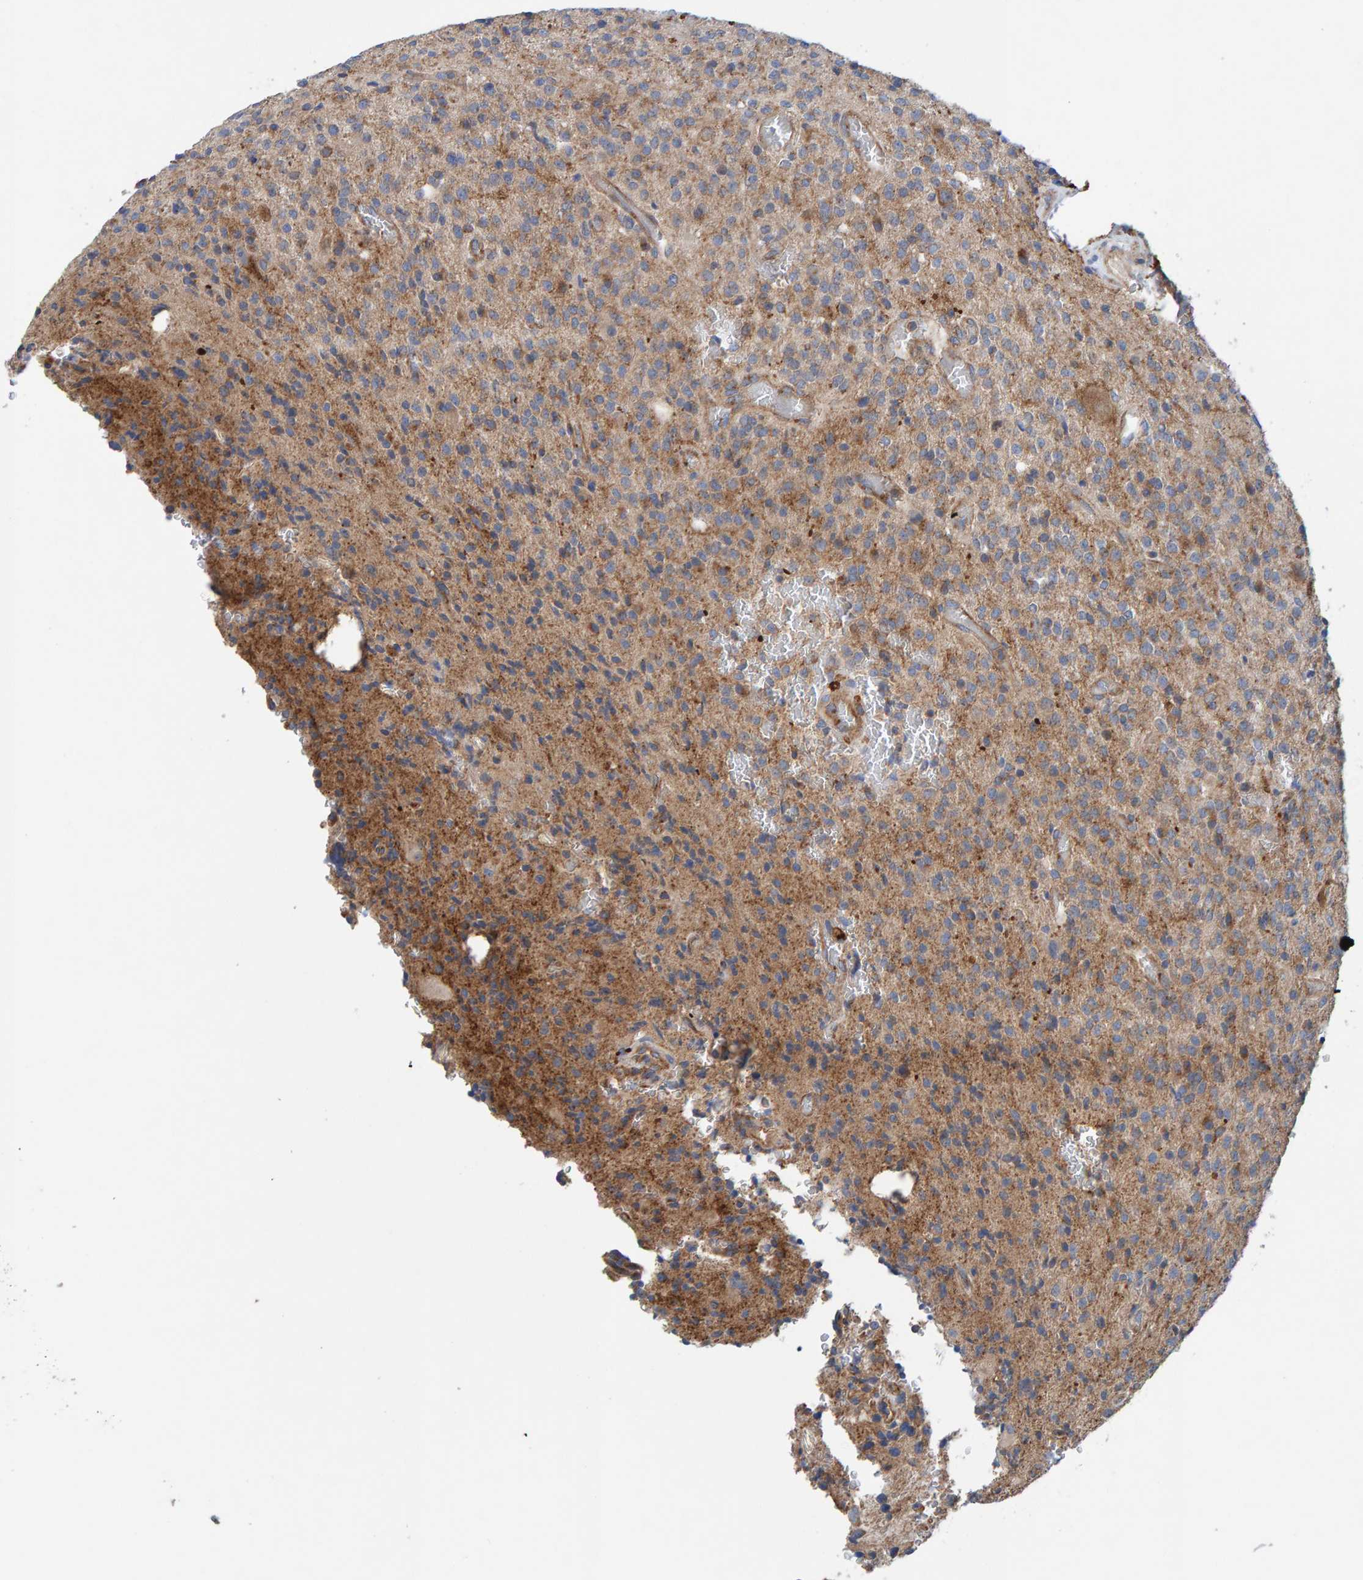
{"staining": {"intensity": "moderate", "quantity": "<25%", "location": "cytoplasmic/membranous"}, "tissue": "glioma", "cell_type": "Tumor cells", "image_type": "cancer", "snomed": [{"axis": "morphology", "description": "Glioma, malignant, High grade"}, {"axis": "topography", "description": "Brain"}], "caption": "Immunohistochemistry (IHC) (DAB (3,3'-diaminobenzidine)) staining of human malignant glioma (high-grade) reveals moderate cytoplasmic/membranous protein positivity in about <25% of tumor cells. Immunohistochemistry stains the protein in brown and the nuclei are stained blue.", "gene": "MKLN1", "patient": {"sex": "male", "age": 34}}